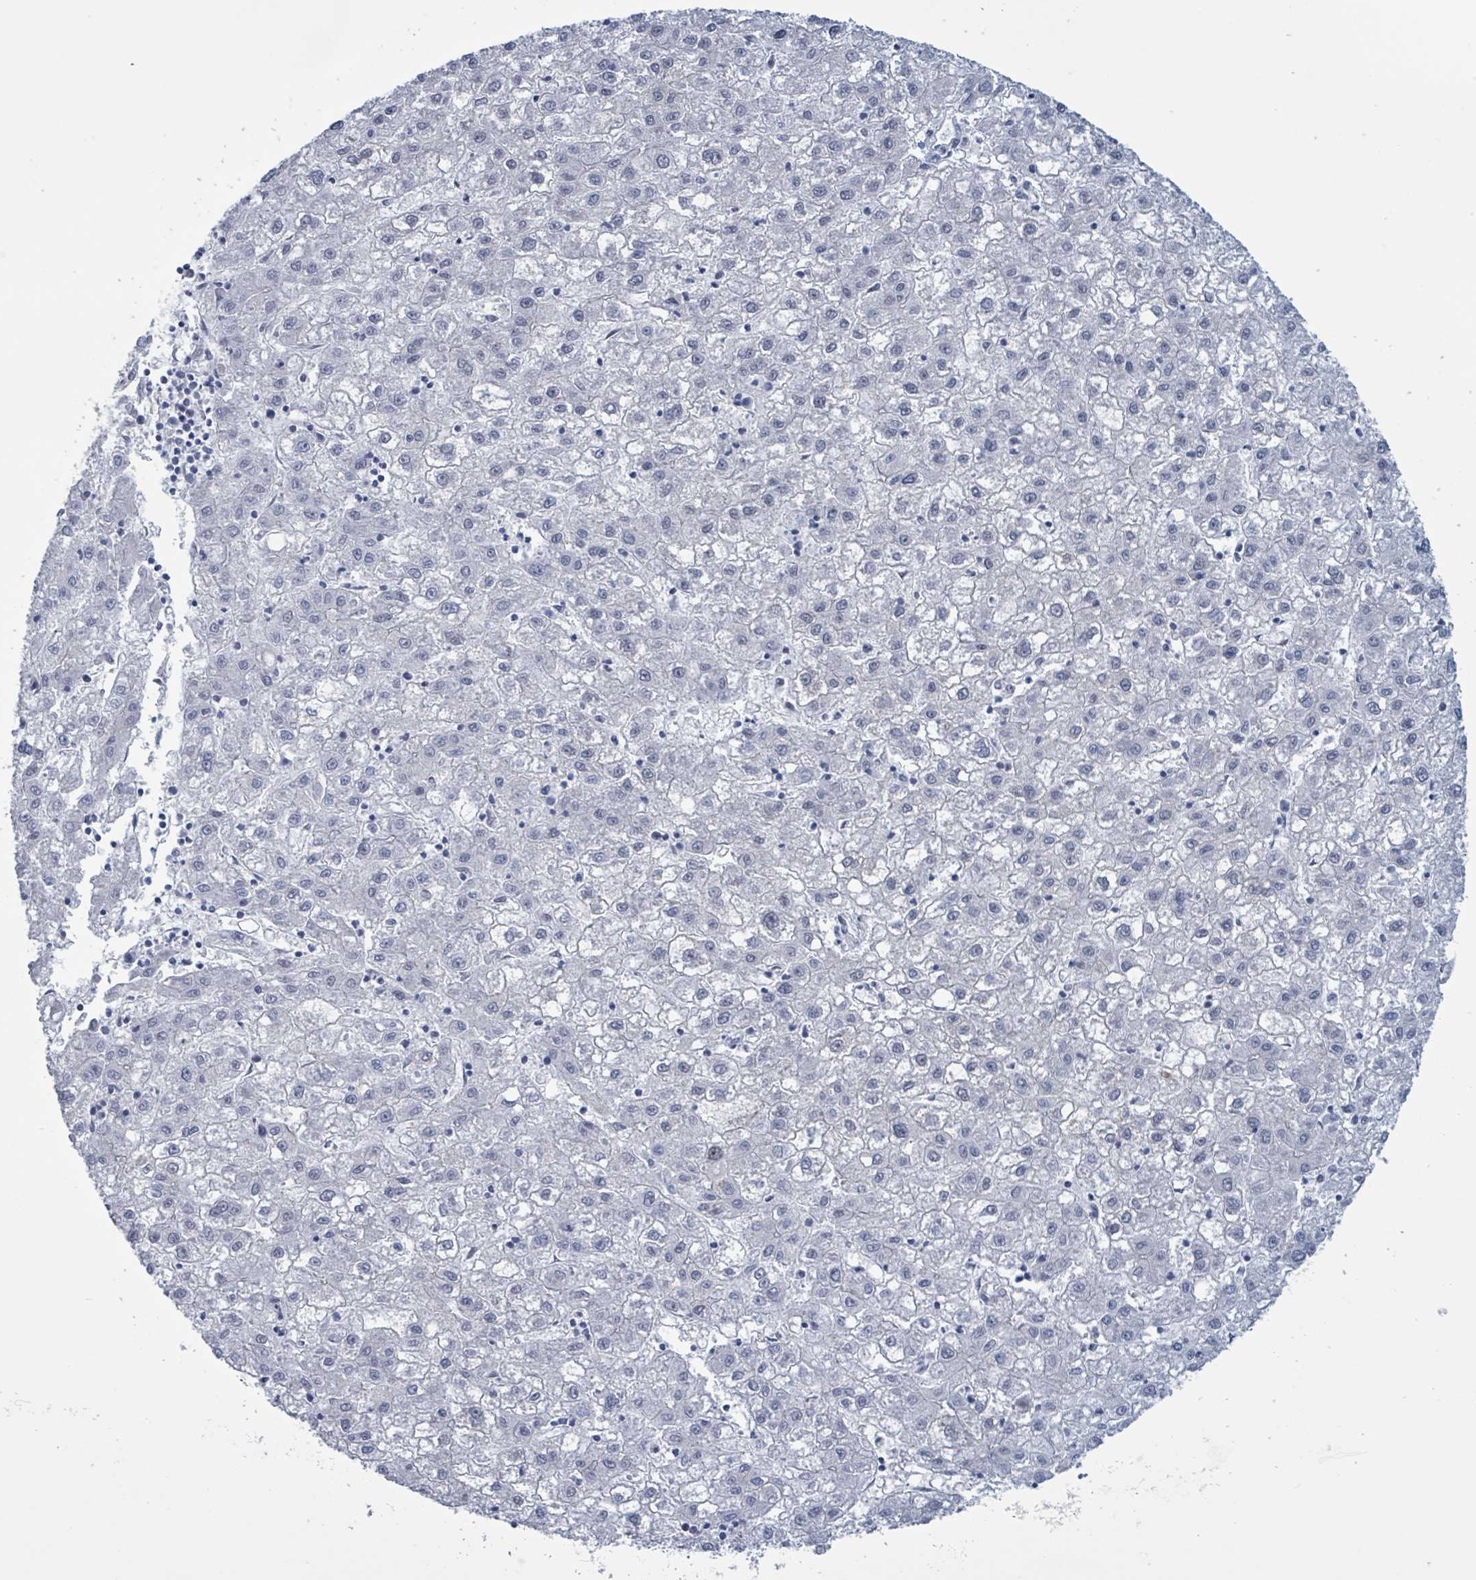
{"staining": {"intensity": "negative", "quantity": "none", "location": "none"}, "tissue": "liver cancer", "cell_type": "Tumor cells", "image_type": "cancer", "snomed": [{"axis": "morphology", "description": "Carcinoma, Hepatocellular, NOS"}, {"axis": "topography", "description": "Liver"}], "caption": "Human liver cancer stained for a protein using immunohistochemistry (IHC) shows no expression in tumor cells.", "gene": "CT45A5", "patient": {"sex": "male", "age": 72}}